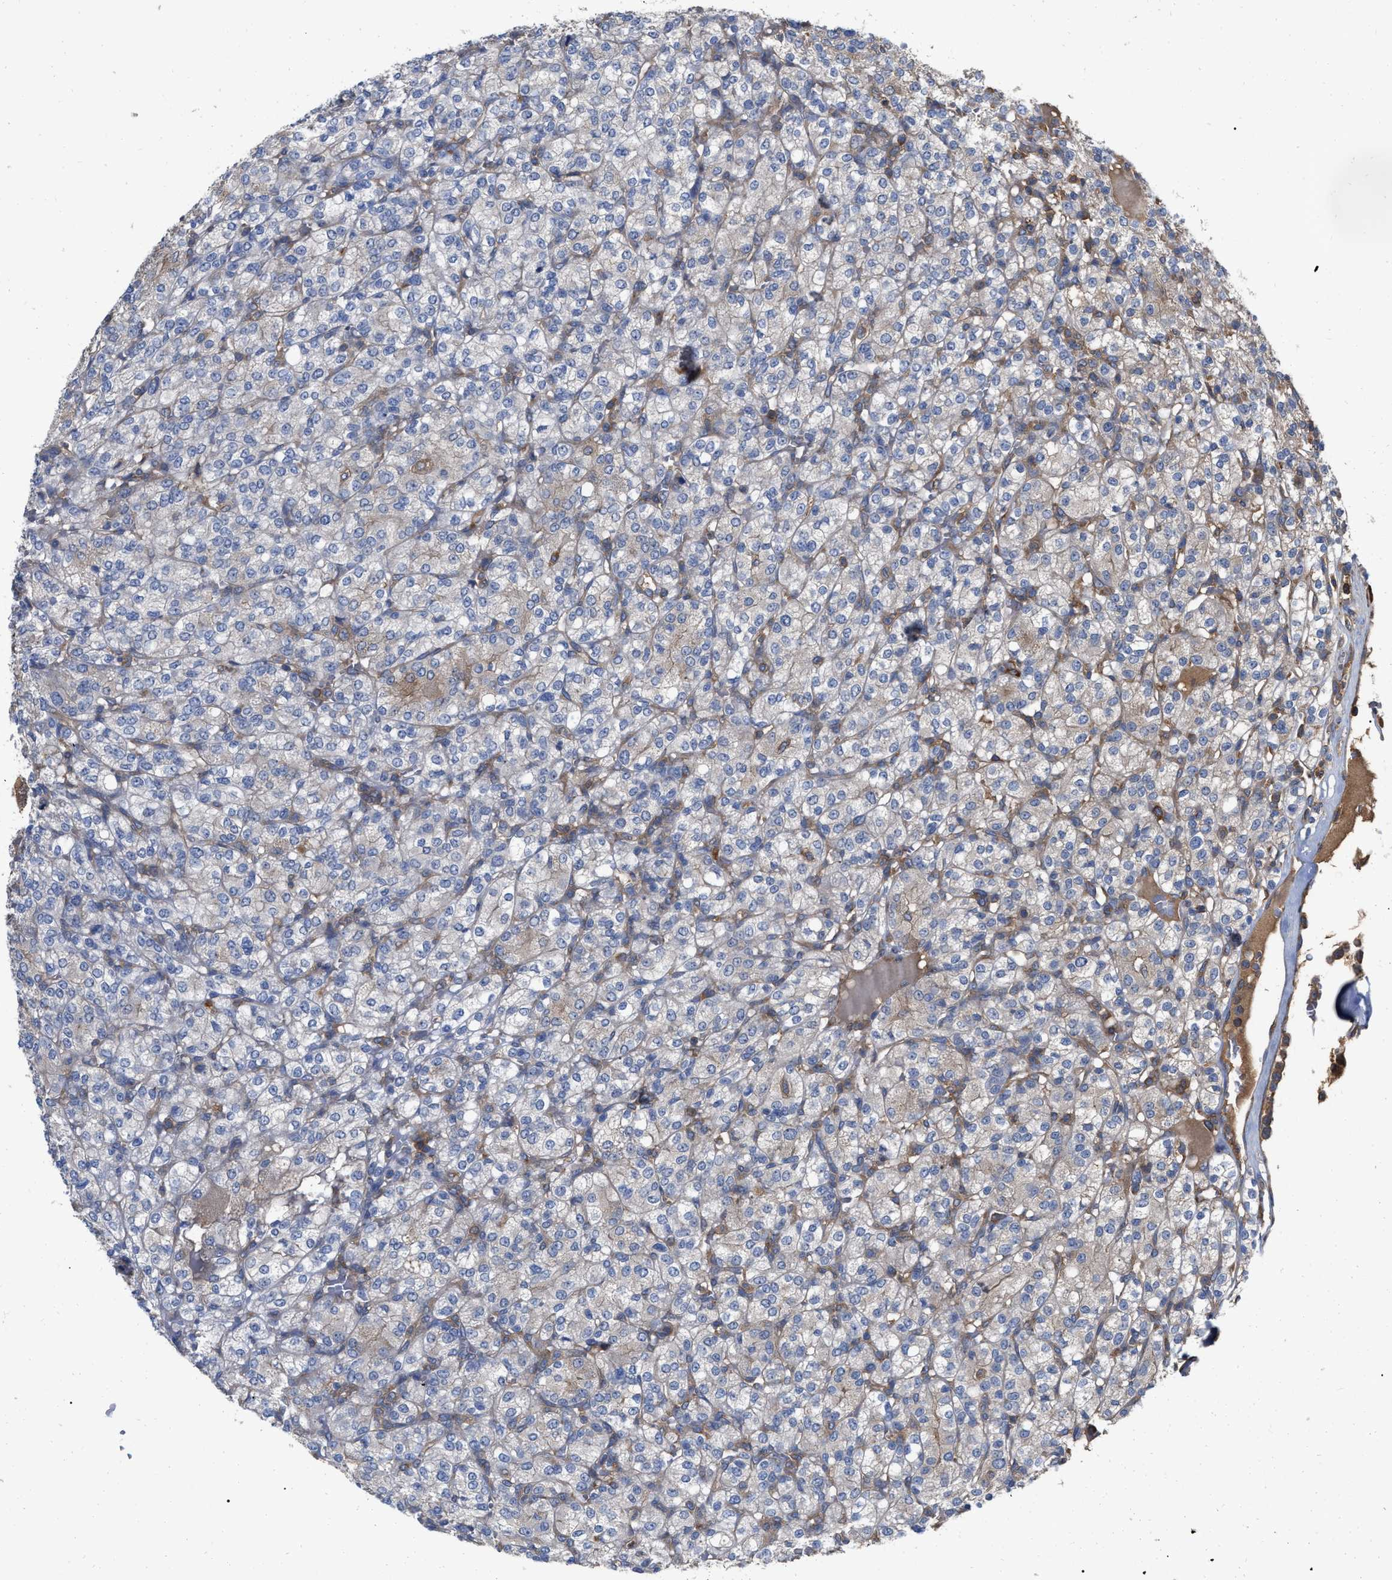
{"staining": {"intensity": "weak", "quantity": "25%-75%", "location": "cytoplasmic/membranous"}, "tissue": "renal cancer", "cell_type": "Tumor cells", "image_type": "cancer", "snomed": [{"axis": "morphology", "description": "Adenocarcinoma, NOS"}, {"axis": "topography", "description": "Kidney"}], "caption": "The micrograph demonstrates staining of renal cancer (adenocarcinoma), revealing weak cytoplasmic/membranous protein positivity (brown color) within tumor cells. (DAB IHC, brown staining for protein, blue staining for nuclei).", "gene": "RABEP1", "patient": {"sex": "male", "age": 77}}